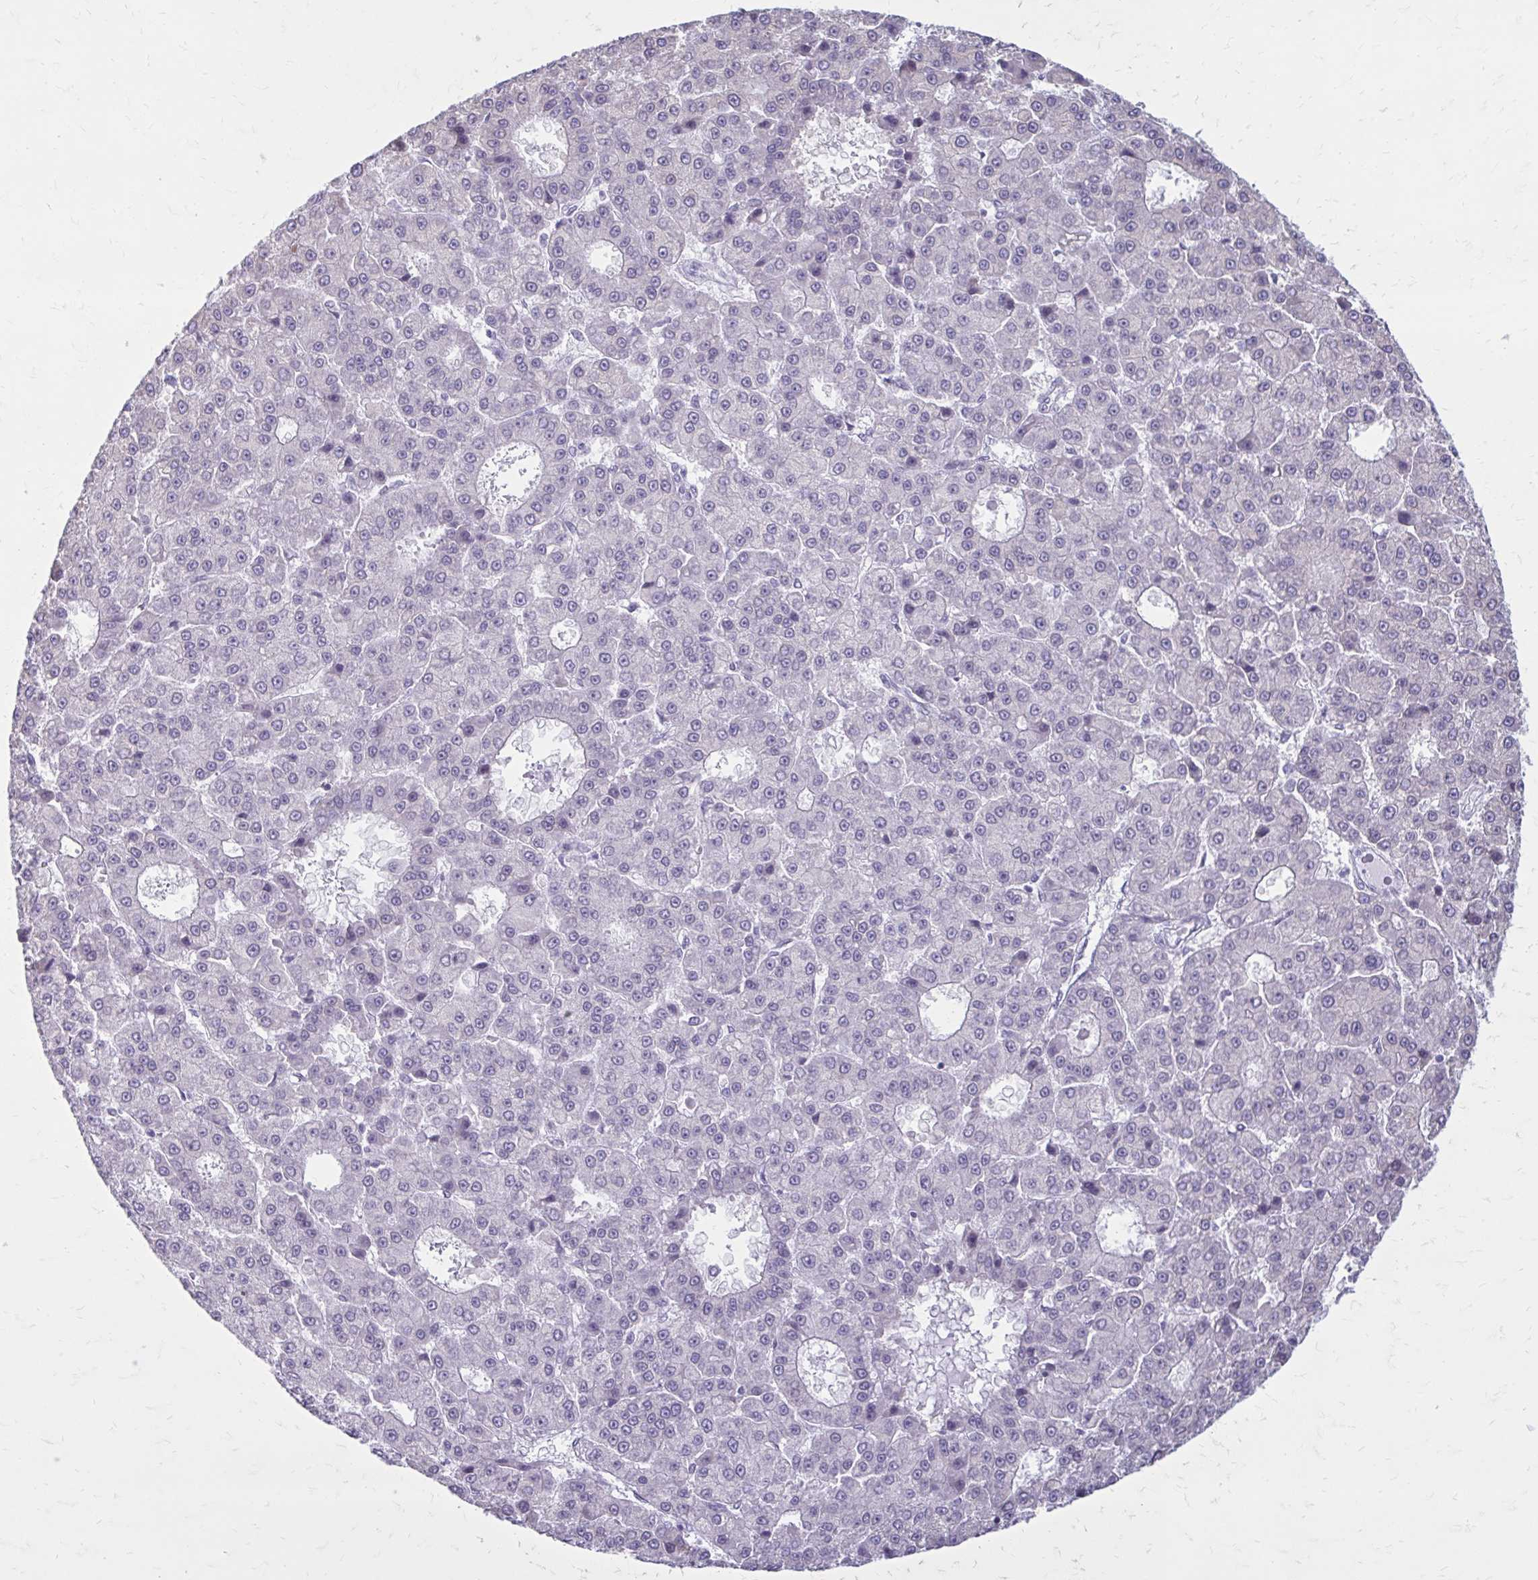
{"staining": {"intensity": "negative", "quantity": "none", "location": "none"}, "tissue": "liver cancer", "cell_type": "Tumor cells", "image_type": "cancer", "snomed": [{"axis": "morphology", "description": "Carcinoma, Hepatocellular, NOS"}, {"axis": "topography", "description": "Liver"}], "caption": "Protein analysis of hepatocellular carcinoma (liver) displays no significant positivity in tumor cells. (Immunohistochemistry, brightfield microscopy, high magnification).", "gene": "PROSER1", "patient": {"sex": "male", "age": 70}}